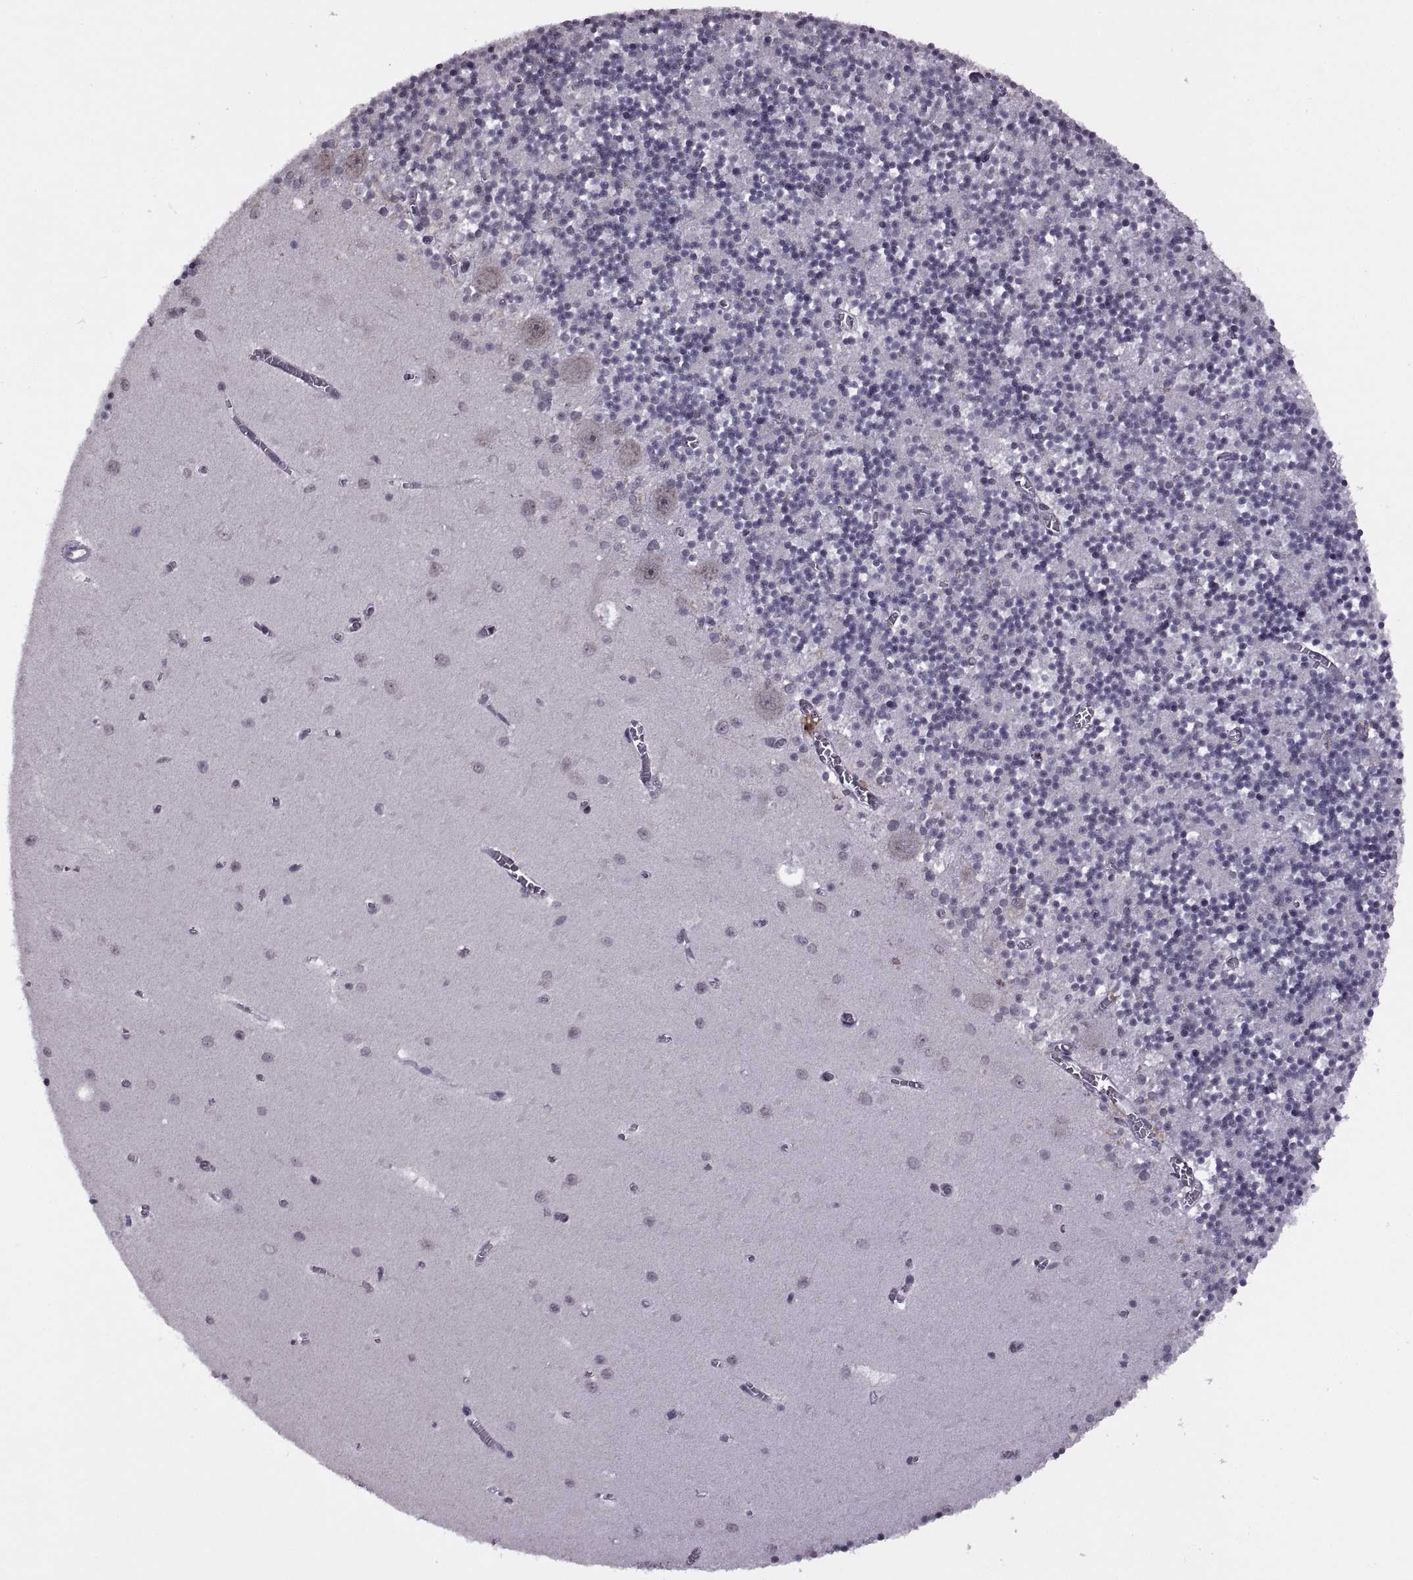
{"staining": {"intensity": "negative", "quantity": "none", "location": "none"}, "tissue": "cerebellum", "cell_type": "Cells in granular layer", "image_type": "normal", "snomed": [{"axis": "morphology", "description": "Normal tissue, NOS"}, {"axis": "topography", "description": "Cerebellum"}], "caption": "Cells in granular layer are negative for brown protein staining in normal cerebellum. Nuclei are stained in blue.", "gene": "INTS3", "patient": {"sex": "female", "age": 64}}